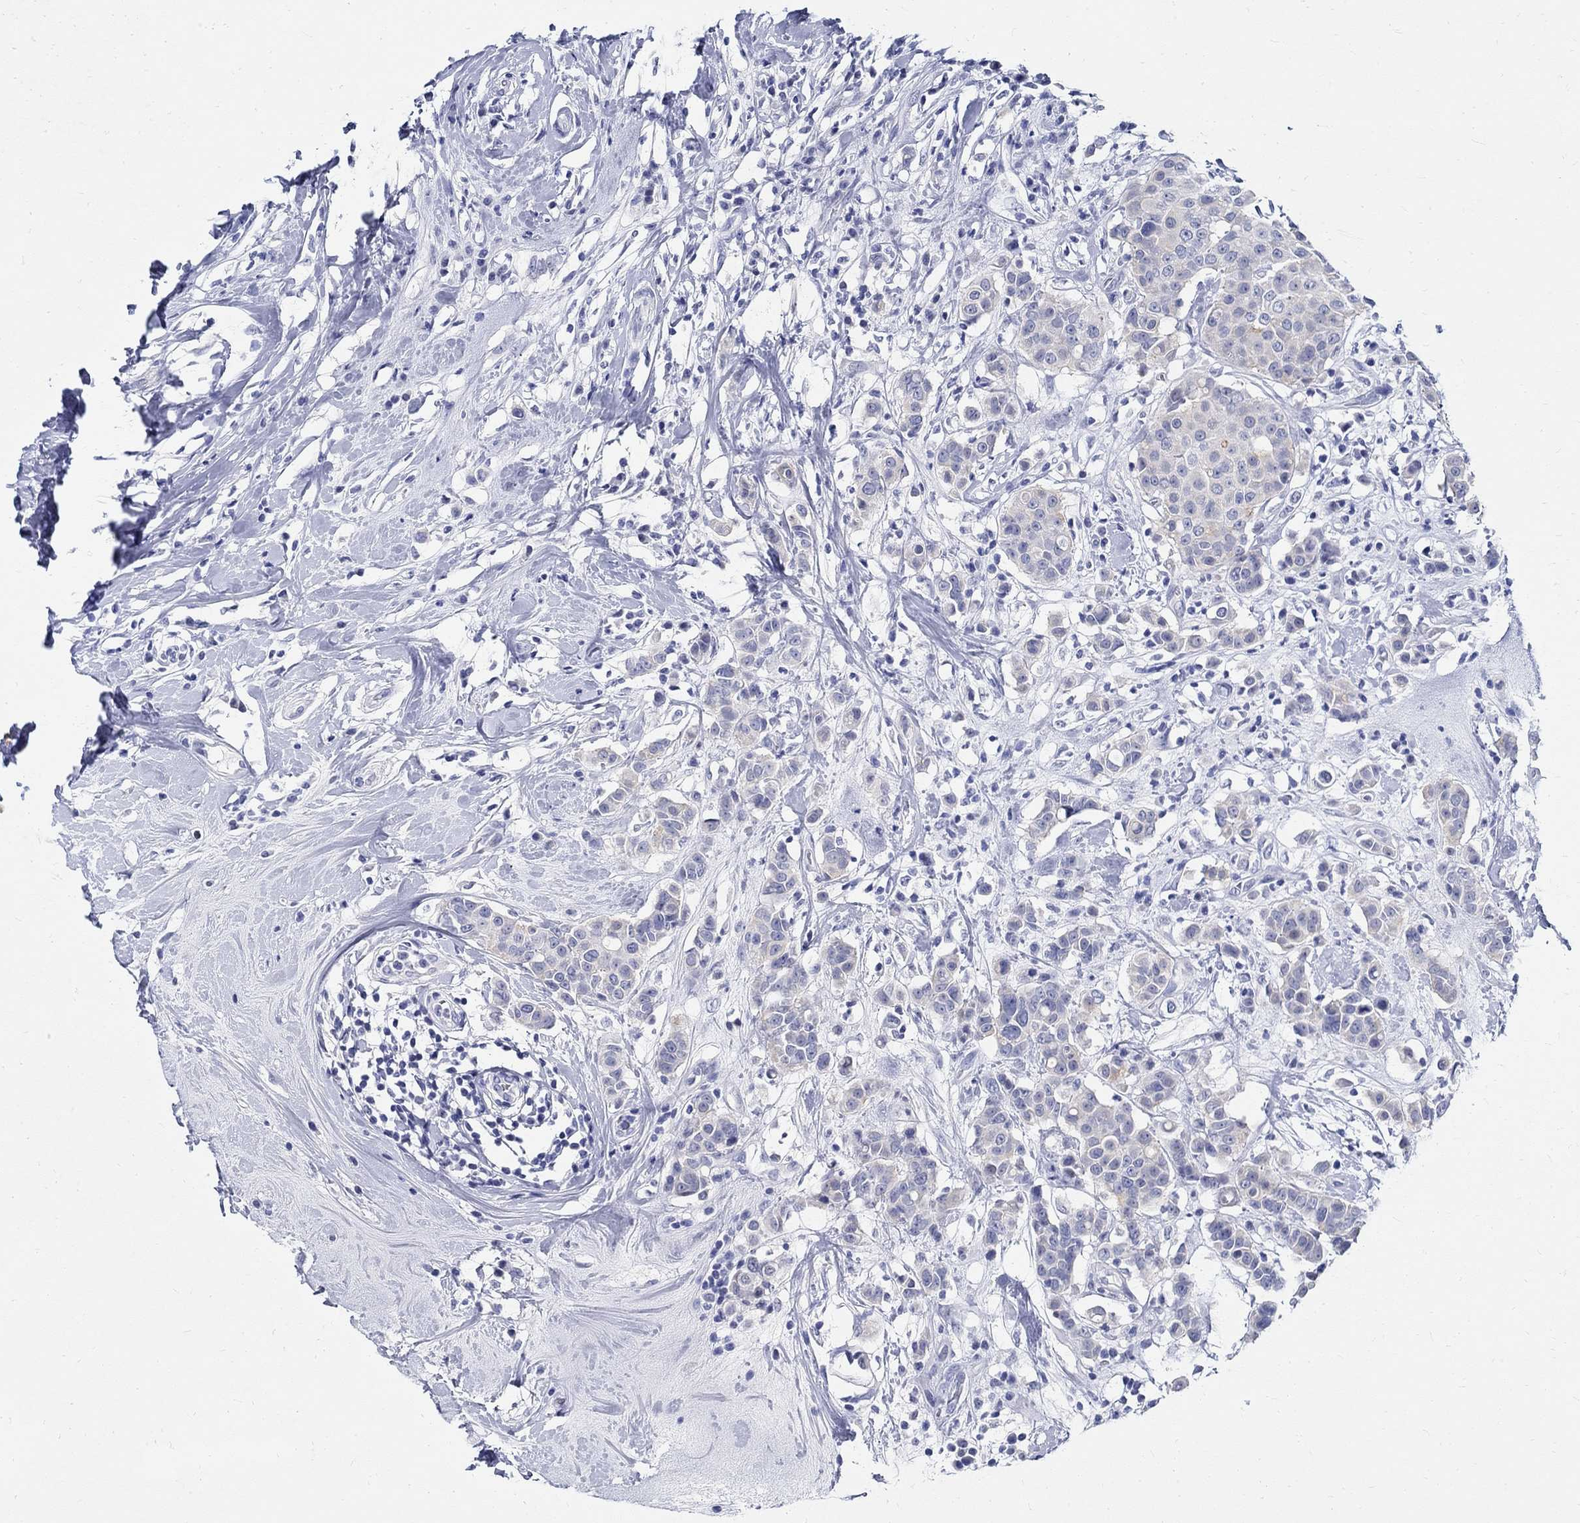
{"staining": {"intensity": "weak", "quantity": "<25%", "location": "cytoplasmic/membranous"}, "tissue": "breast cancer", "cell_type": "Tumor cells", "image_type": "cancer", "snomed": [{"axis": "morphology", "description": "Duct carcinoma"}, {"axis": "topography", "description": "Breast"}], "caption": "The micrograph shows no significant expression in tumor cells of breast invasive ductal carcinoma. (Immunohistochemistry (ihc), brightfield microscopy, high magnification).", "gene": "BSPRY", "patient": {"sex": "female", "age": 27}}